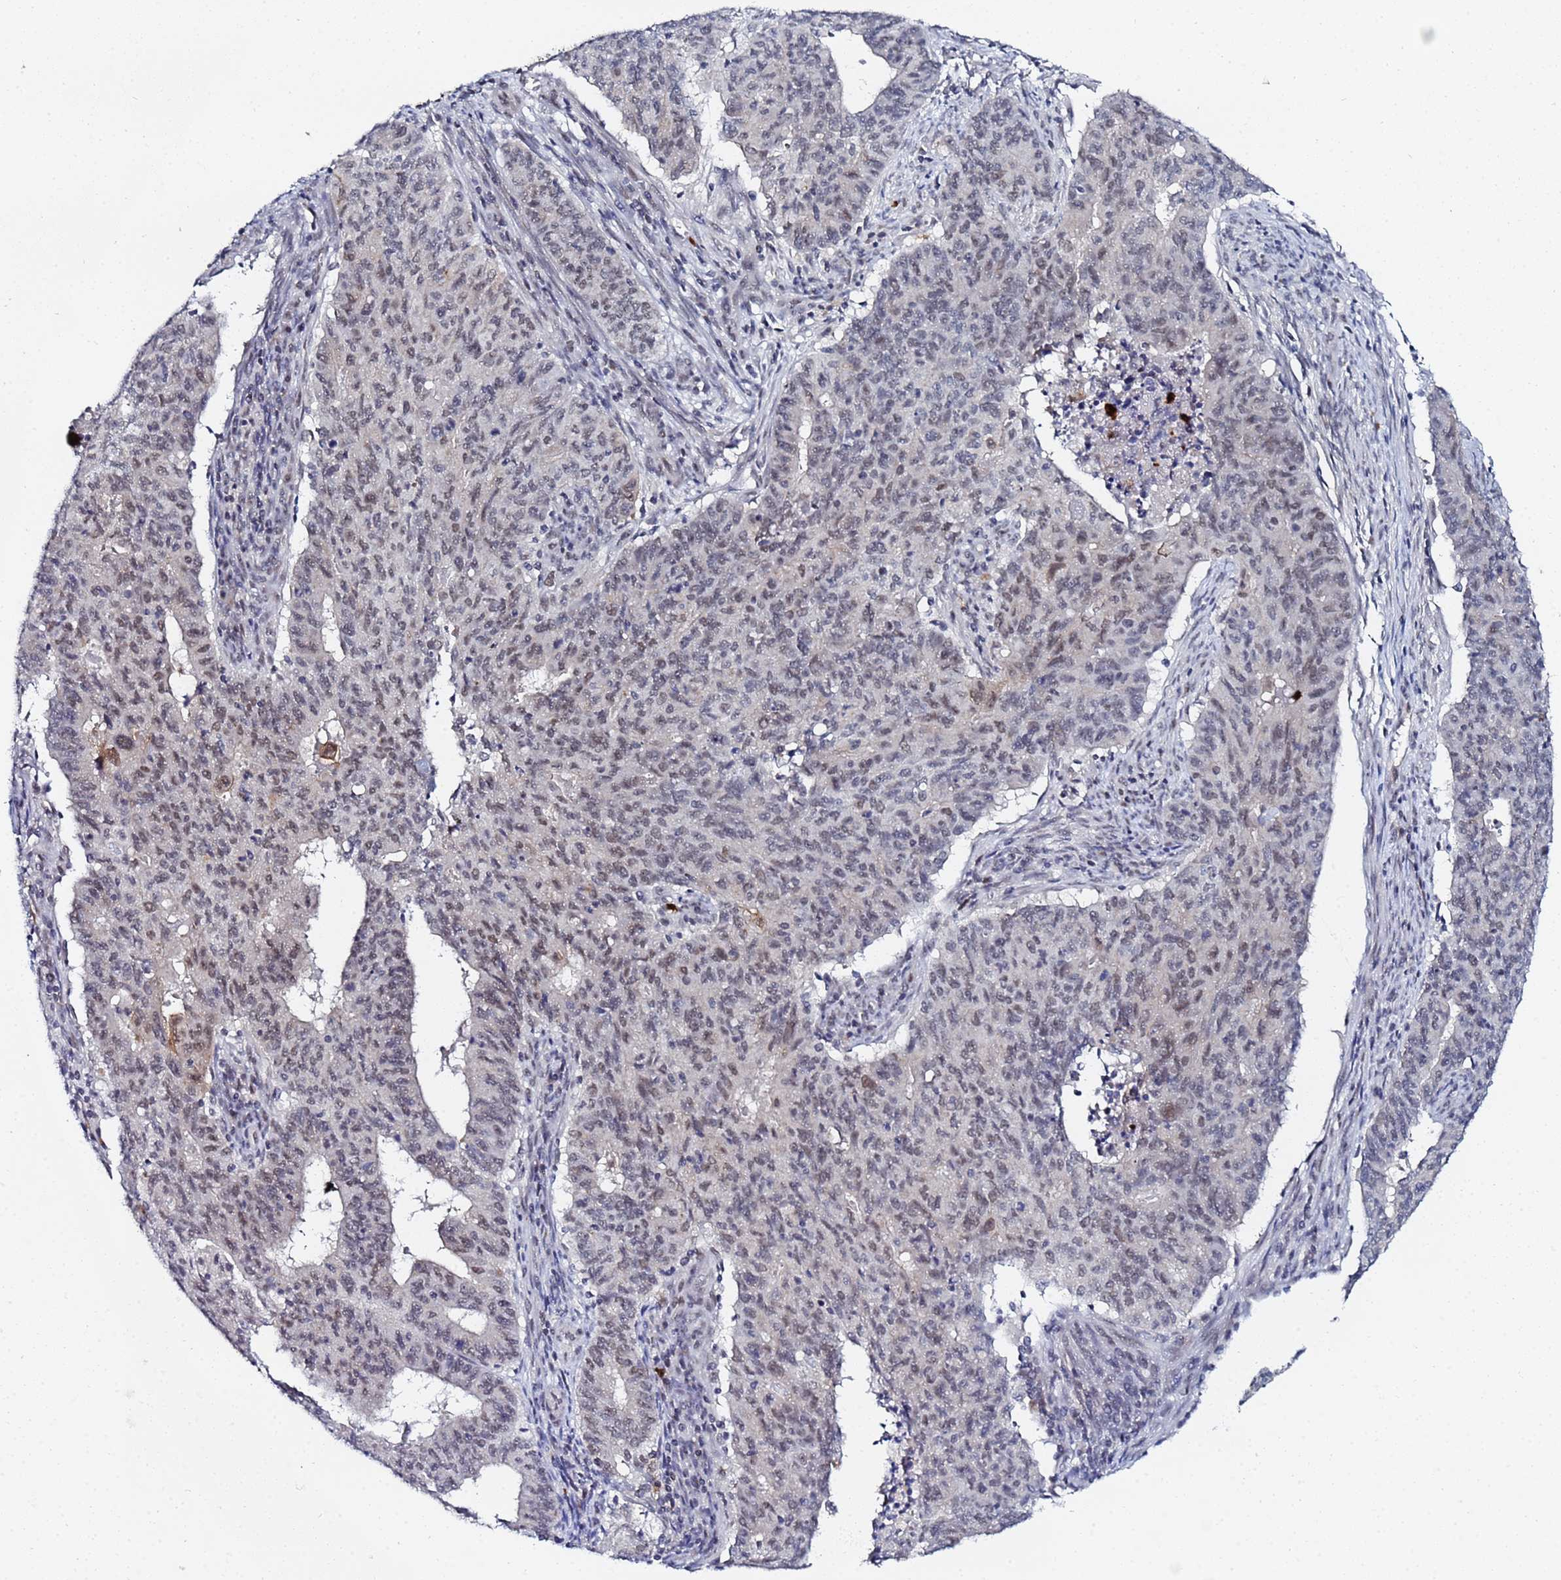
{"staining": {"intensity": "moderate", "quantity": "25%-75%", "location": "nuclear"}, "tissue": "endometrial cancer", "cell_type": "Tumor cells", "image_type": "cancer", "snomed": [{"axis": "morphology", "description": "Adenocarcinoma, NOS"}, {"axis": "topography", "description": "Endometrium"}], "caption": "Adenocarcinoma (endometrial) stained with a brown dye shows moderate nuclear positive expression in approximately 25%-75% of tumor cells.", "gene": "MTCL1", "patient": {"sex": "female", "age": 59}}